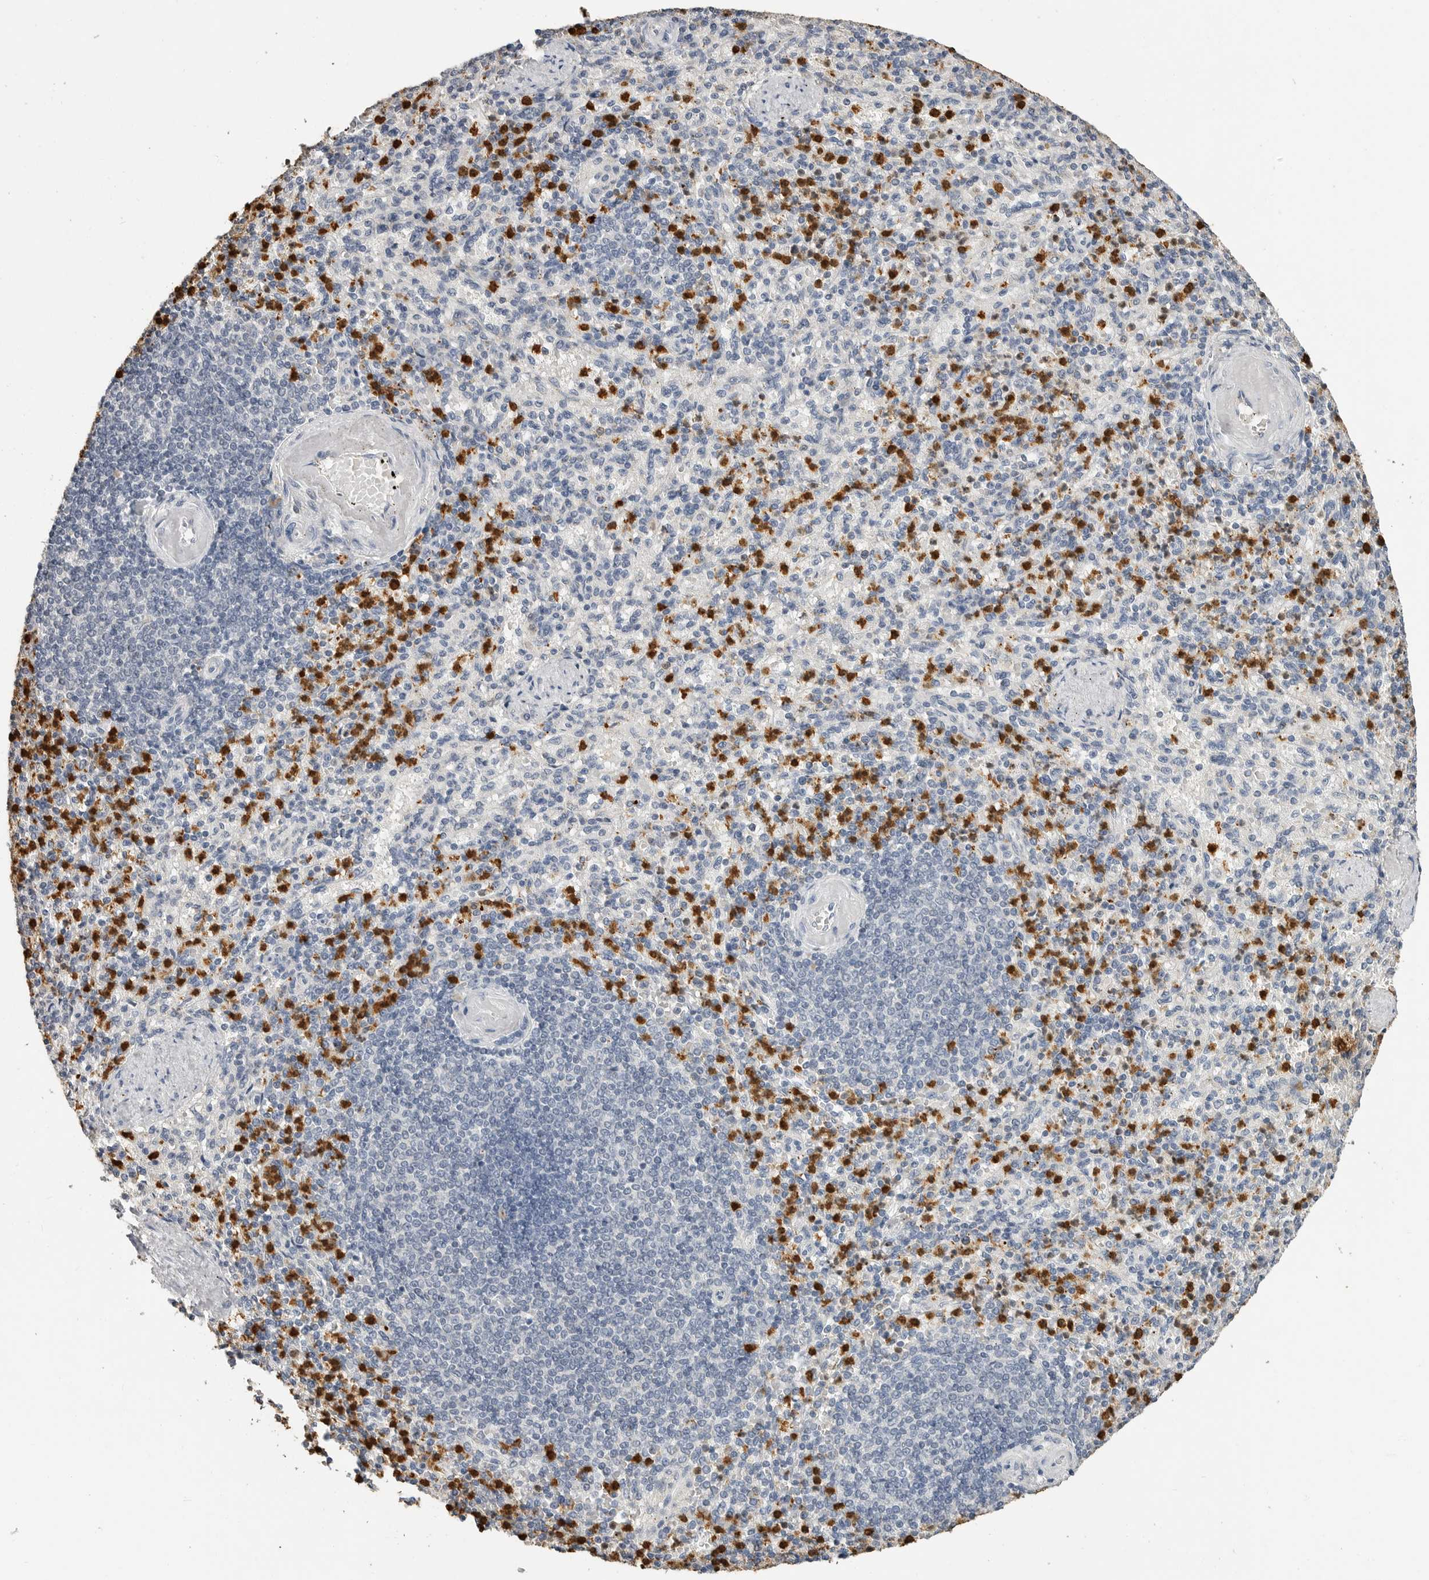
{"staining": {"intensity": "strong", "quantity": "25%-75%", "location": "cytoplasmic/membranous"}, "tissue": "spleen", "cell_type": "Cells in red pulp", "image_type": "normal", "snomed": [{"axis": "morphology", "description": "Normal tissue, NOS"}, {"axis": "topography", "description": "Spleen"}], "caption": "A histopathology image of human spleen stained for a protein shows strong cytoplasmic/membranous brown staining in cells in red pulp.", "gene": "LTBR", "patient": {"sex": "female", "age": 74}}